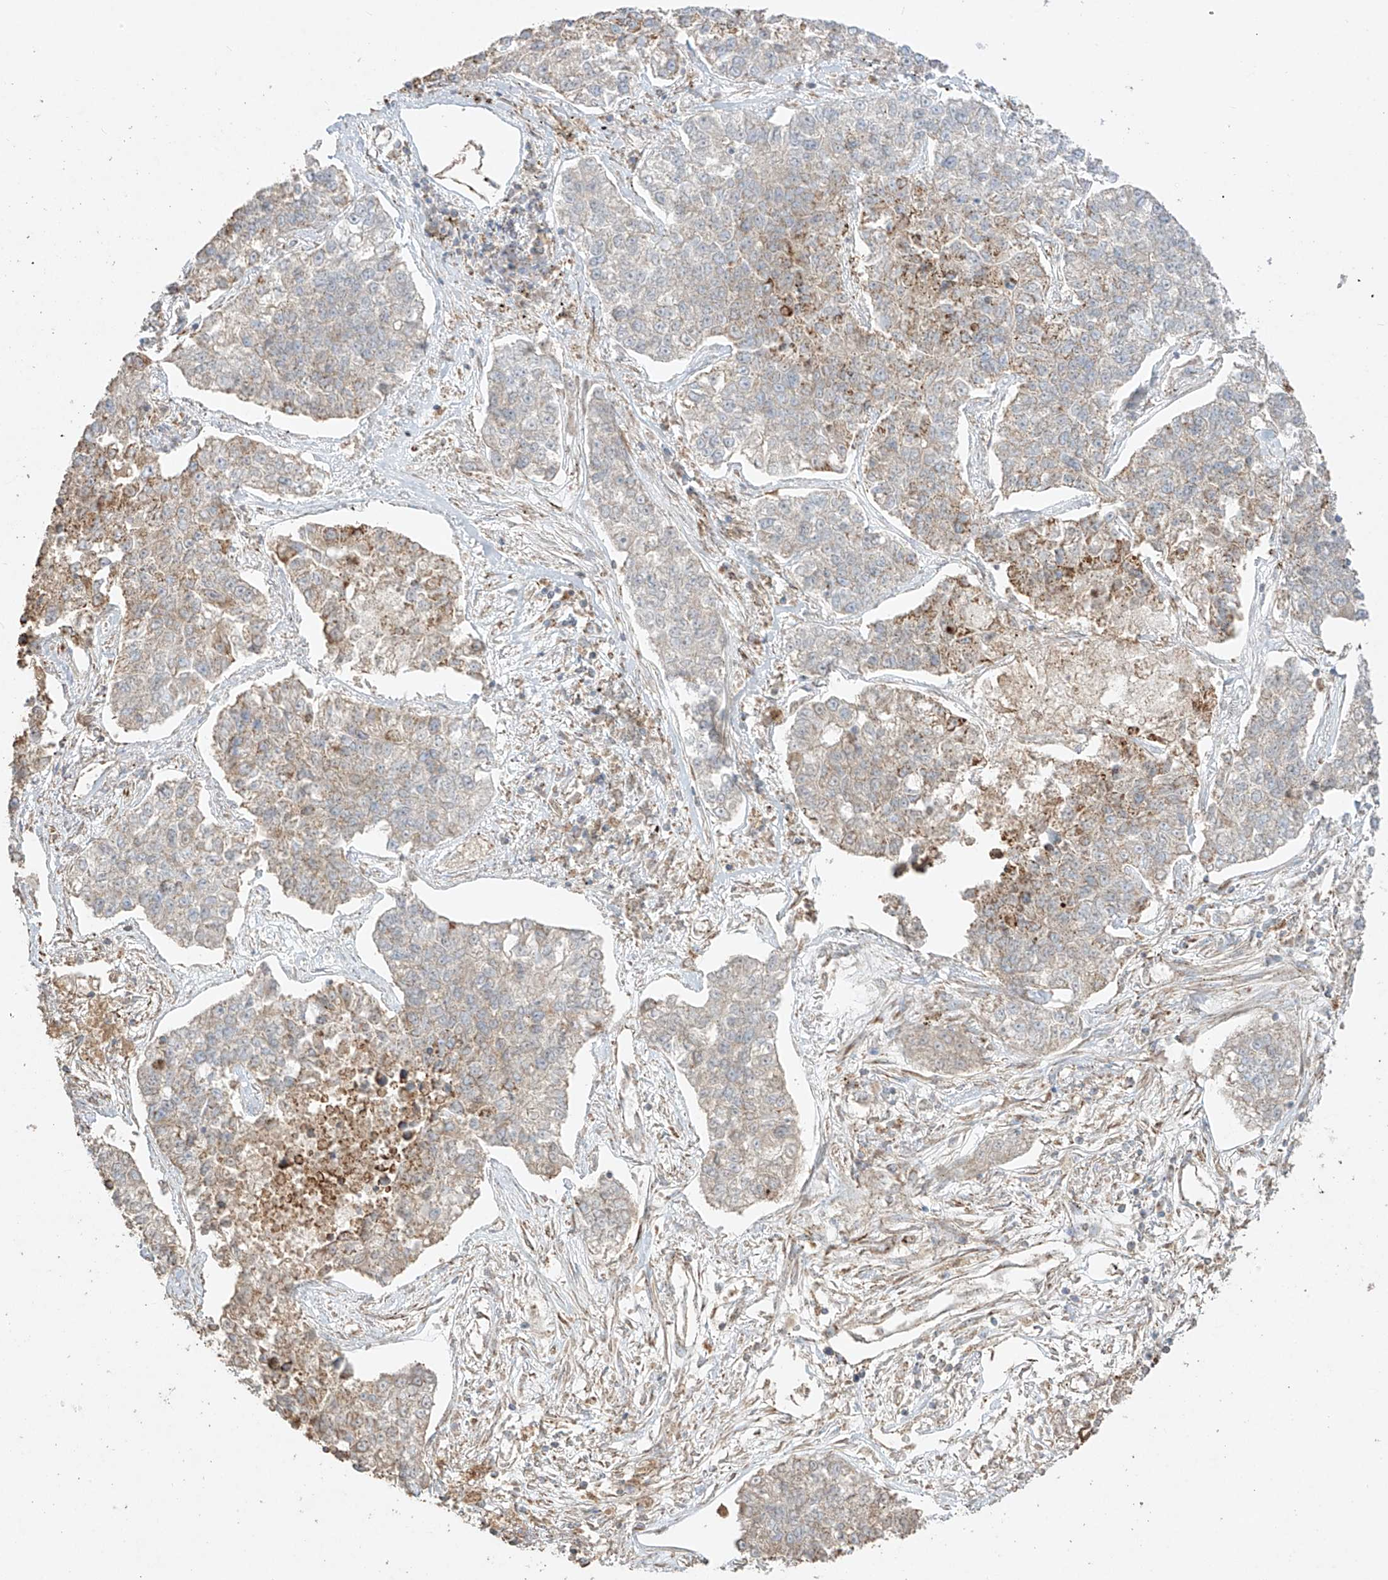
{"staining": {"intensity": "moderate", "quantity": "<25%", "location": "cytoplasmic/membranous"}, "tissue": "lung cancer", "cell_type": "Tumor cells", "image_type": "cancer", "snomed": [{"axis": "morphology", "description": "Adenocarcinoma, NOS"}, {"axis": "topography", "description": "Lung"}], "caption": "An IHC histopathology image of tumor tissue is shown. Protein staining in brown labels moderate cytoplasmic/membranous positivity in lung cancer within tumor cells. (DAB = brown stain, brightfield microscopy at high magnification).", "gene": "COLGALT2", "patient": {"sex": "male", "age": 49}}